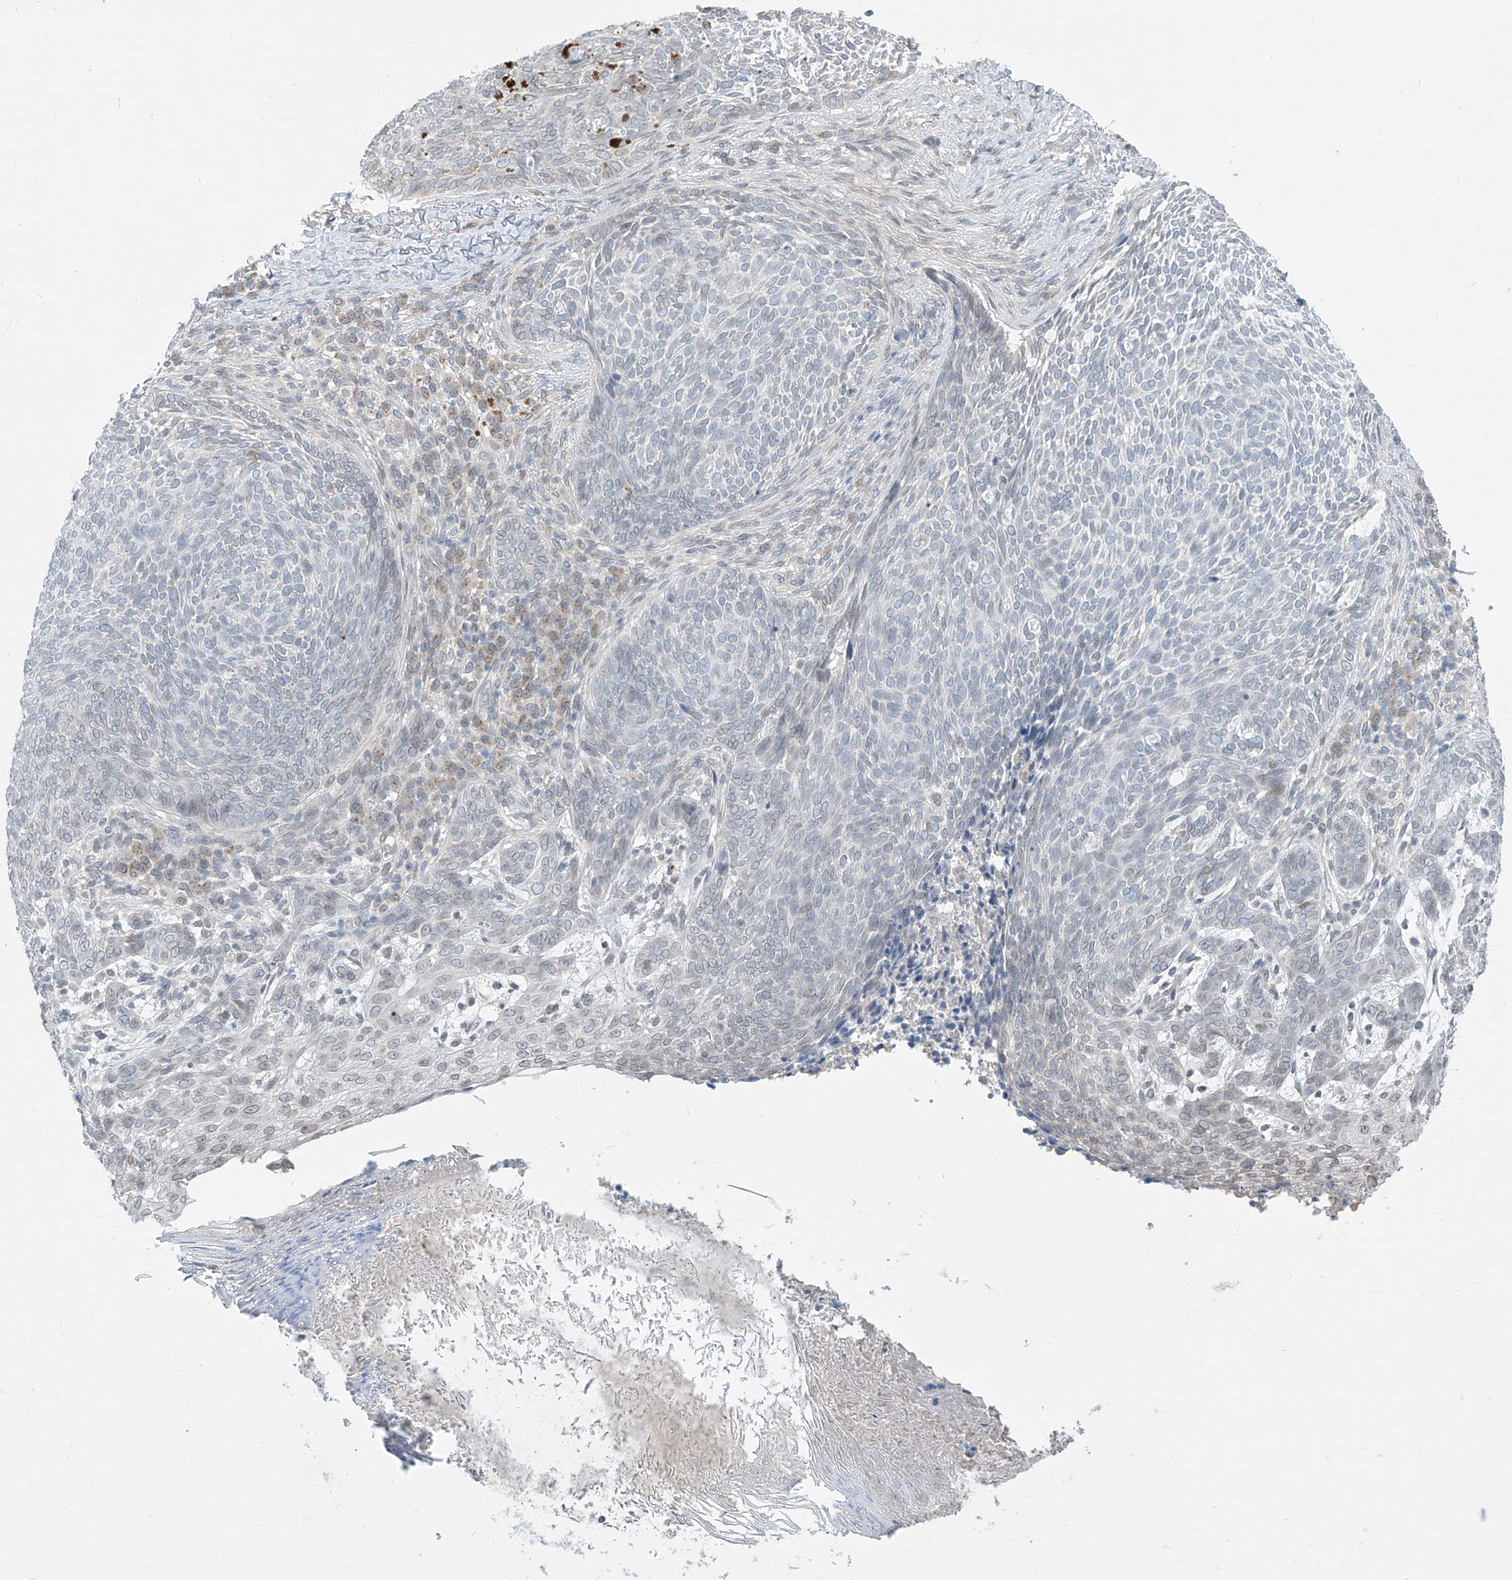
{"staining": {"intensity": "weak", "quantity": "<25%", "location": "cytoplasmic/membranous,nuclear"}, "tissue": "skin cancer", "cell_type": "Tumor cells", "image_type": "cancer", "snomed": [{"axis": "morphology", "description": "Basal cell carcinoma"}, {"axis": "topography", "description": "Skin"}], "caption": "There is no significant expression in tumor cells of basal cell carcinoma (skin).", "gene": "KRTAP25-1", "patient": {"sex": "male", "age": 85}}